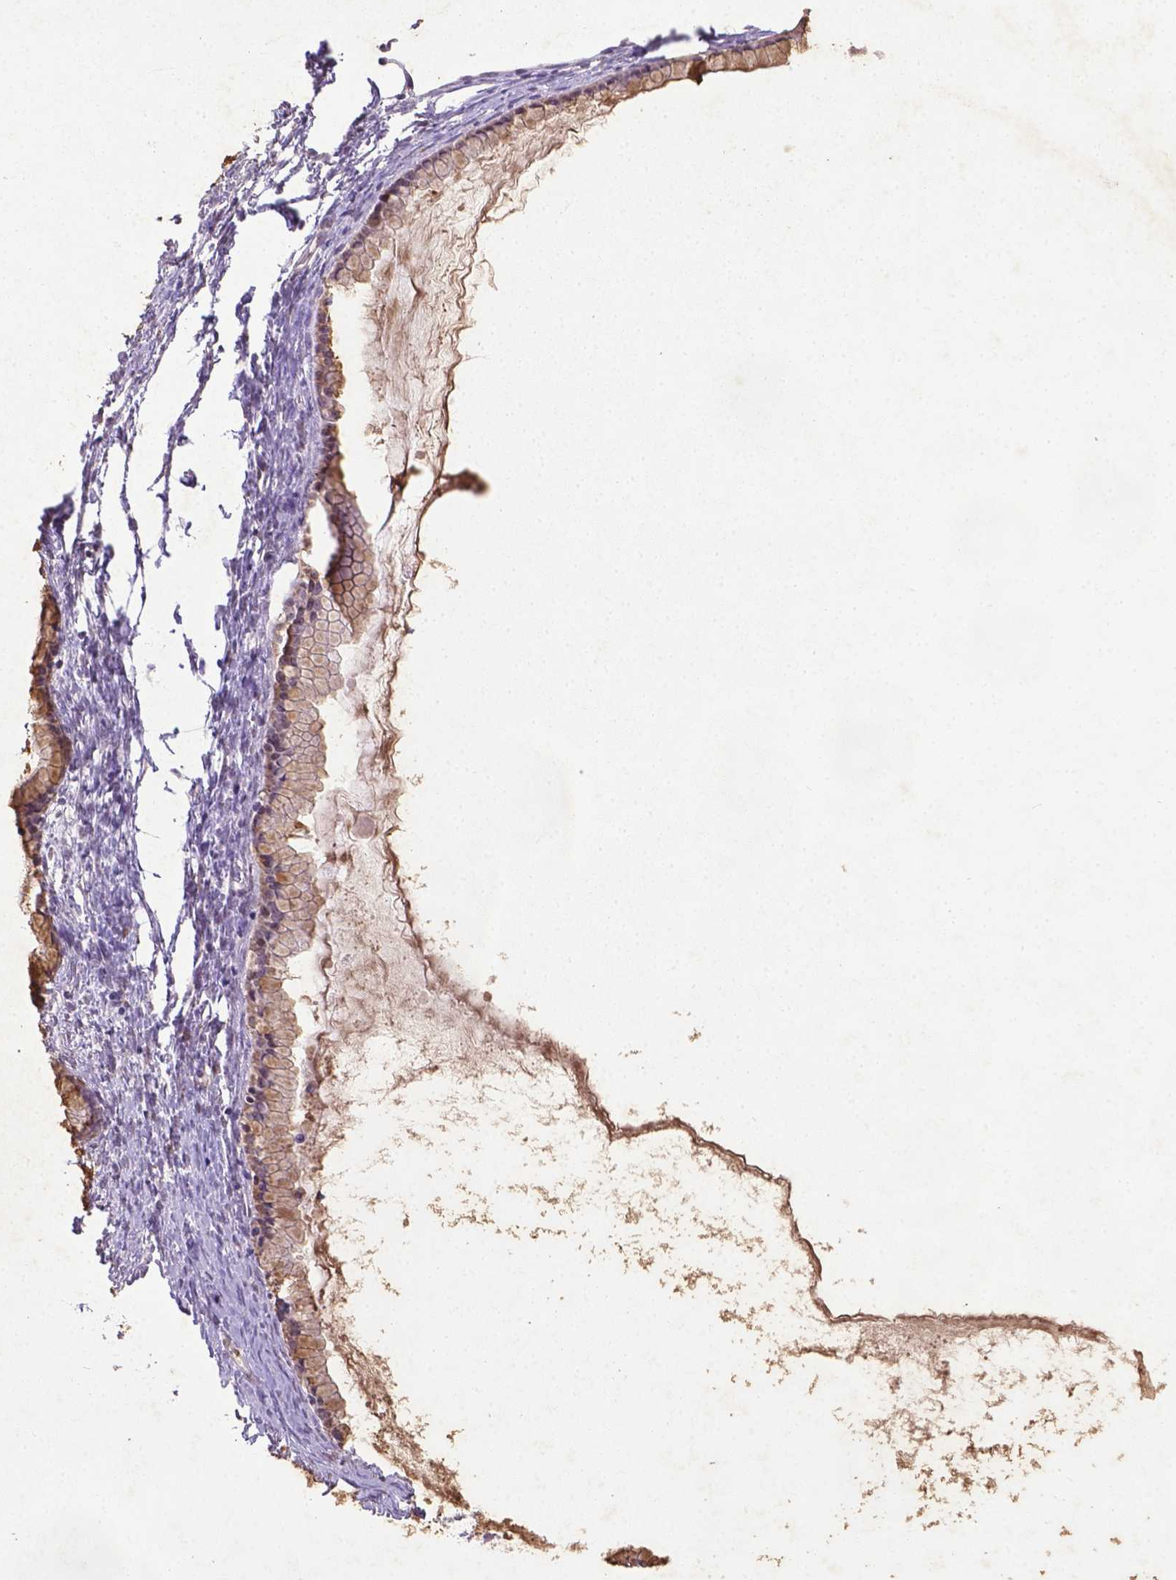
{"staining": {"intensity": "moderate", "quantity": ">75%", "location": "cytoplasmic/membranous"}, "tissue": "ovarian cancer", "cell_type": "Tumor cells", "image_type": "cancer", "snomed": [{"axis": "morphology", "description": "Cystadenocarcinoma, mucinous, NOS"}, {"axis": "topography", "description": "Ovary"}], "caption": "Immunohistochemistry (IHC) of human ovarian cancer (mucinous cystadenocarcinoma) shows medium levels of moderate cytoplasmic/membranous expression in about >75% of tumor cells.", "gene": "CDKN1A", "patient": {"sex": "female", "age": 41}}